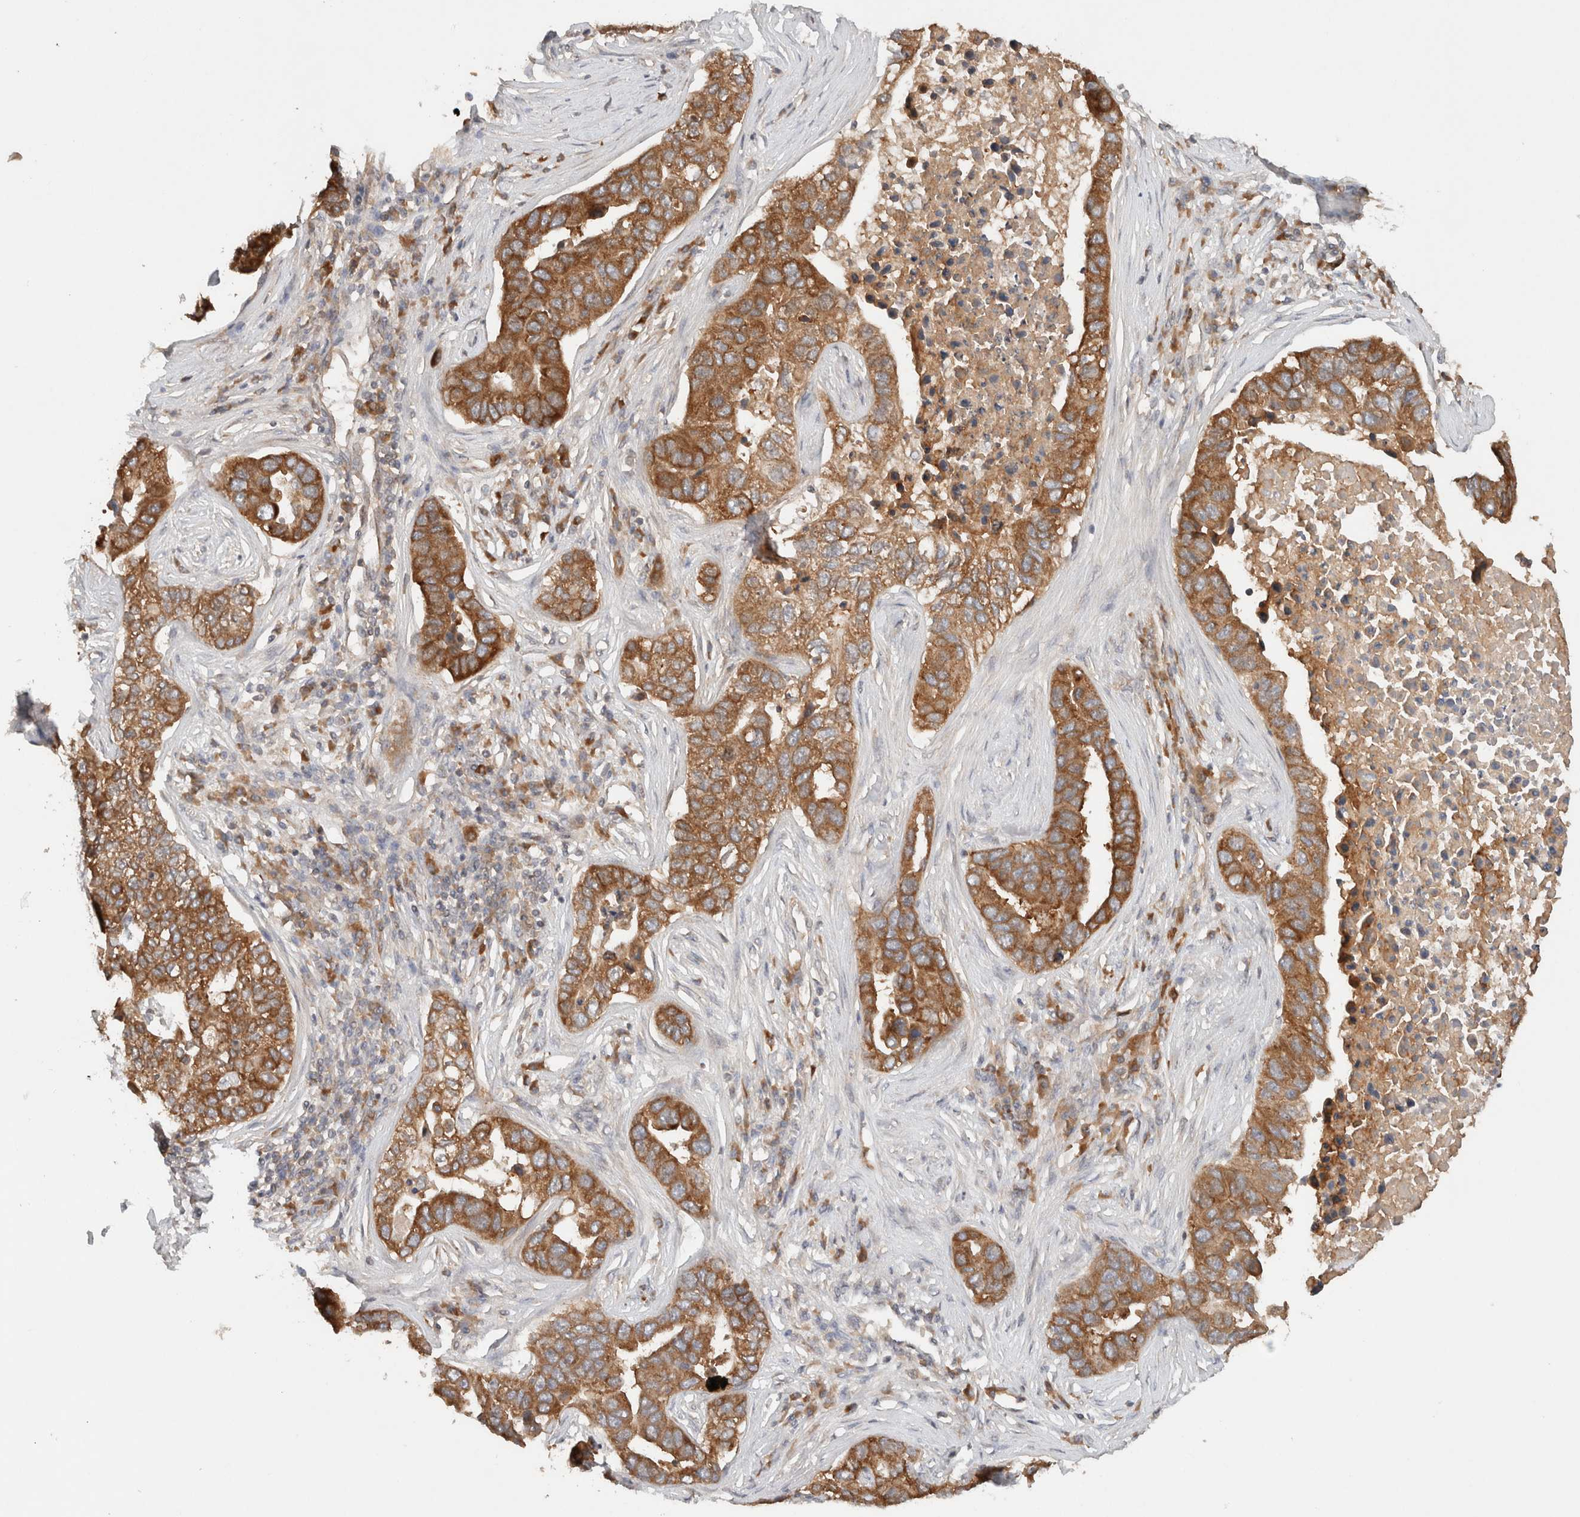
{"staining": {"intensity": "moderate", "quantity": ">75%", "location": "cytoplasmic/membranous"}, "tissue": "pancreatic cancer", "cell_type": "Tumor cells", "image_type": "cancer", "snomed": [{"axis": "morphology", "description": "Adenocarcinoma, NOS"}, {"axis": "topography", "description": "Pancreas"}], "caption": "Brown immunohistochemical staining in pancreatic cancer shows moderate cytoplasmic/membranous expression in approximately >75% of tumor cells. (IHC, brightfield microscopy, high magnification).", "gene": "ARFGEF2", "patient": {"sex": "female", "age": 61}}